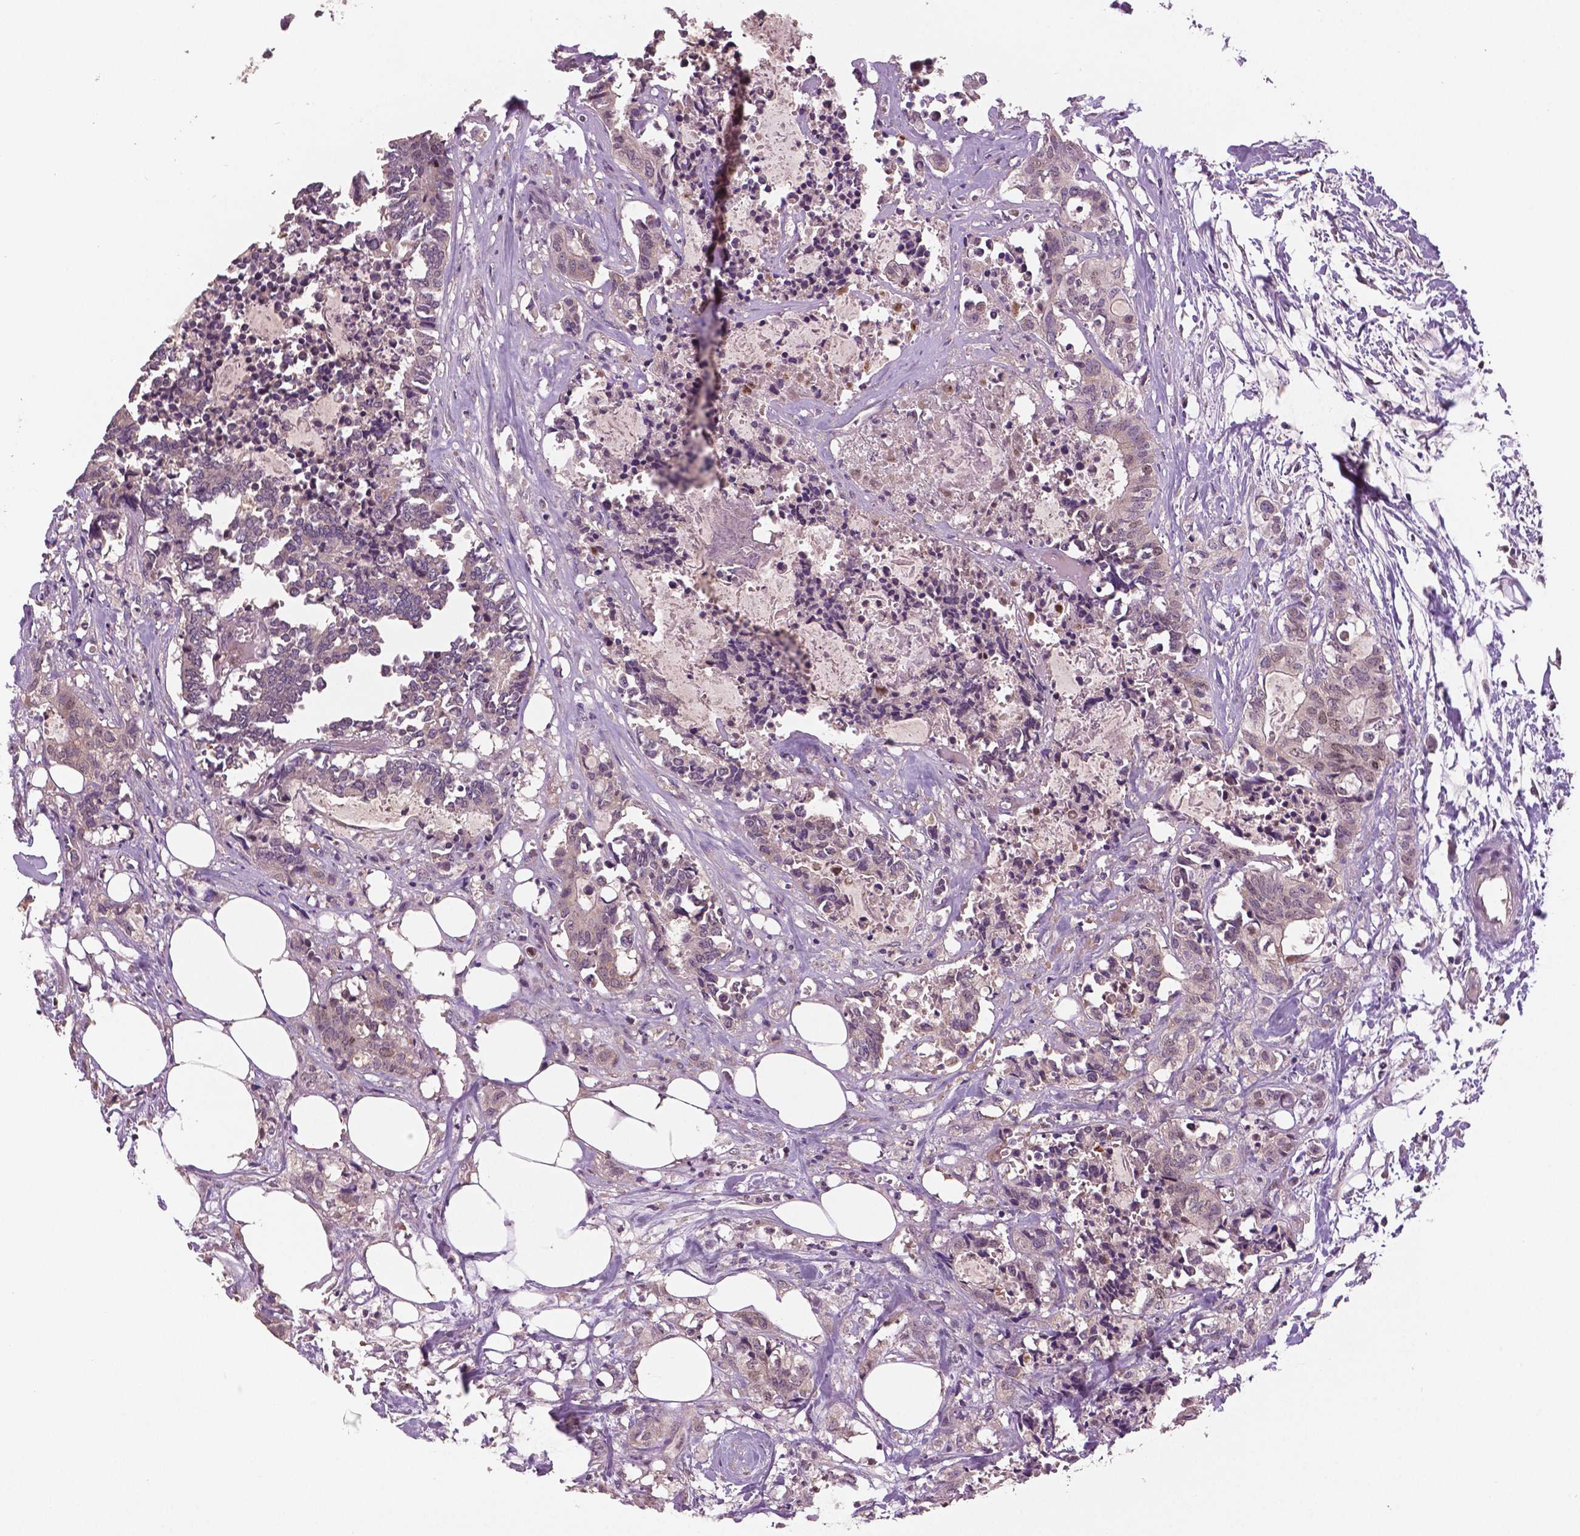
{"staining": {"intensity": "negative", "quantity": "none", "location": "none"}, "tissue": "colorectal cancer", "cell_type": "Tumor cells", "image_type": "cancer", "snomed": [{"axis": "morphology", "description": "Adenocarcinoma, NOS"}, {"axis": "topography", "description": "Colon"}, {"axis": "topography", "description": "Rectum"}], "caption": "Tumor cells are negative for protein expression in human colorectal cancer (adenocarcinoma).", "gene": "MKI67", "patient": {"sex": "male", "age": 57}}